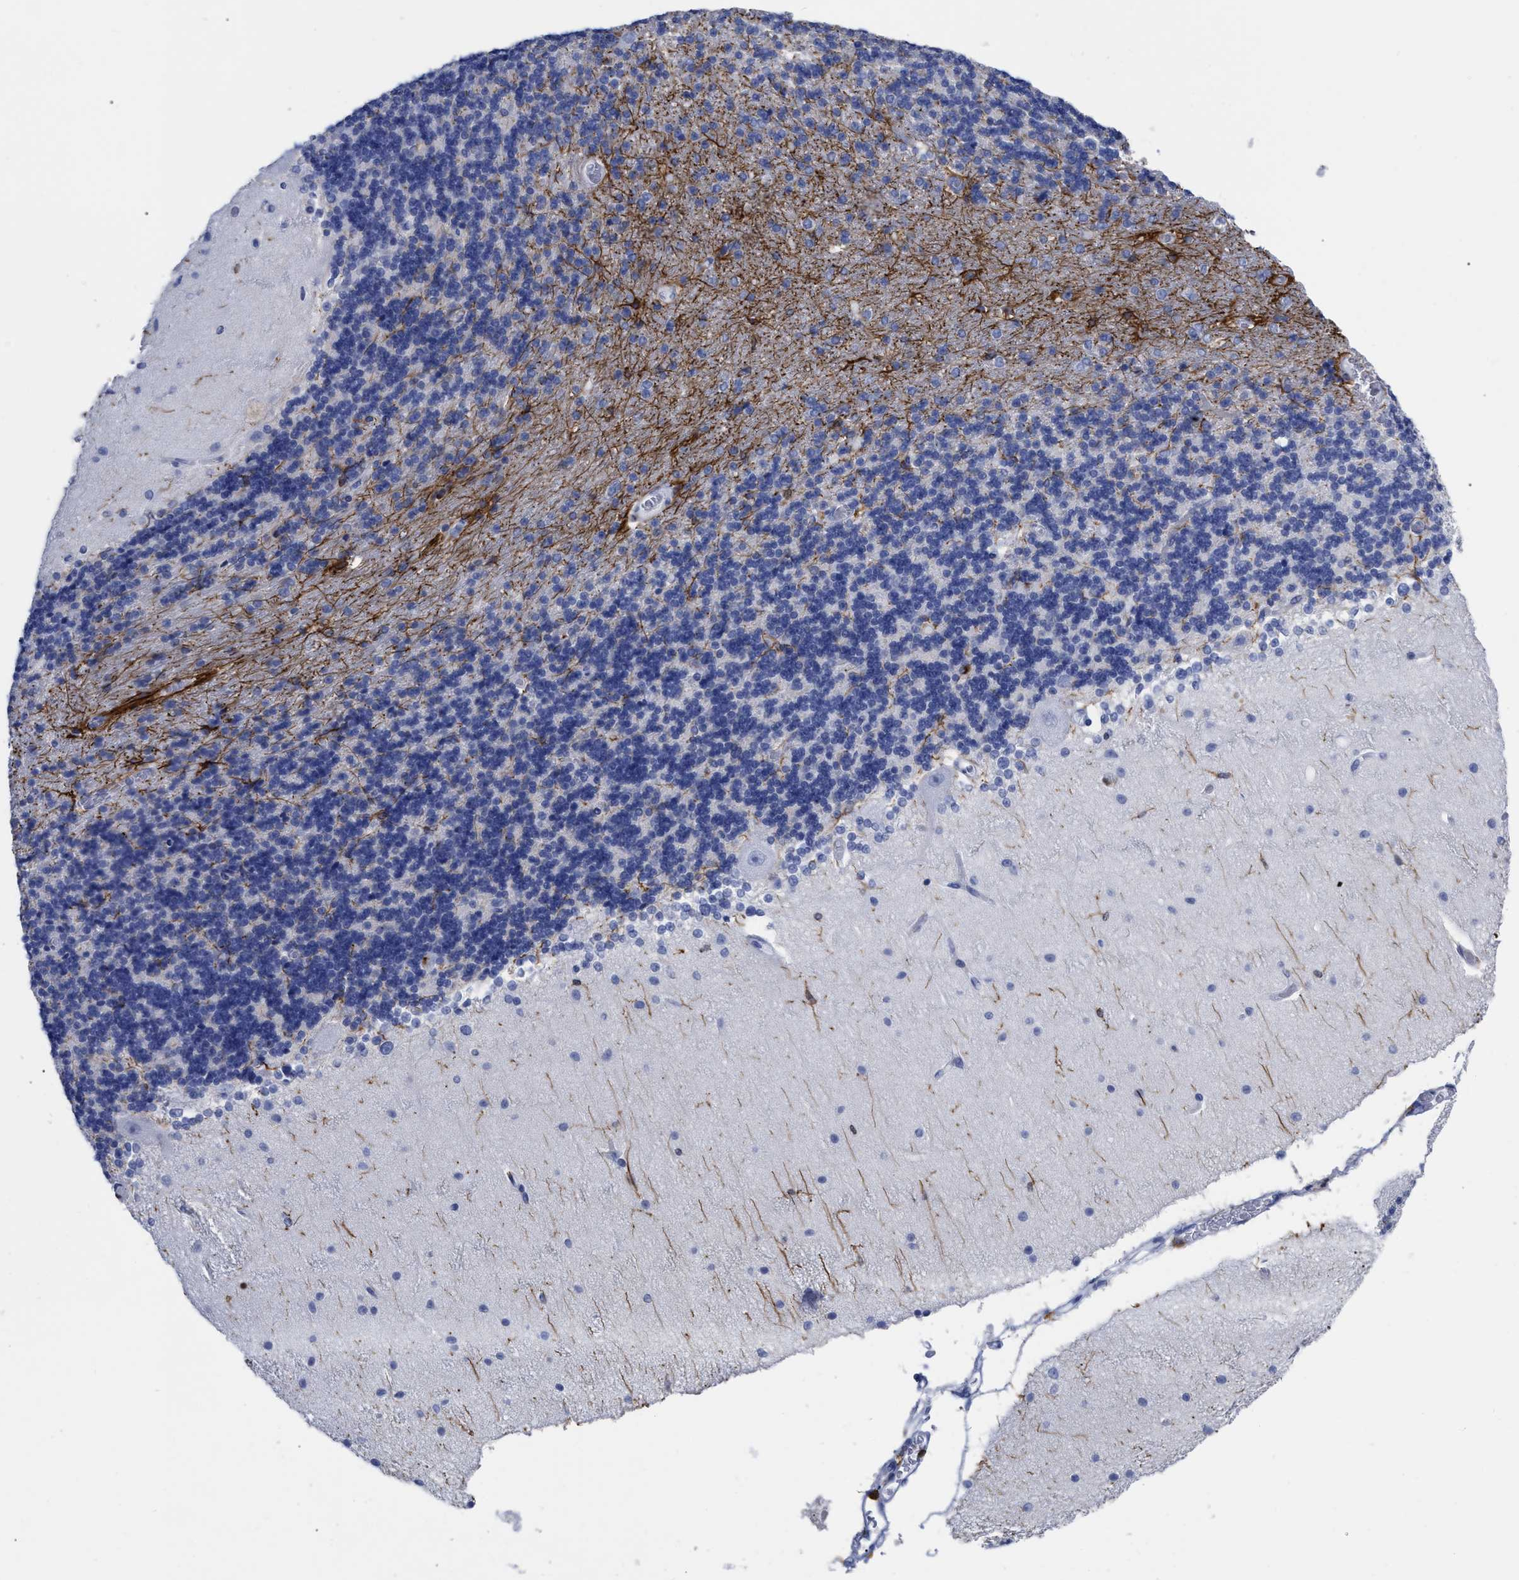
{"staining": {"intensity": "negative", "quantity": "none", "location": "none"}, "tissue": "cerebellum", "cell_type": "Cells in granular layer", "image_type": "normal", "snomed": [{"axis": "morphology", "description": "Normal tissue, NOS"}, {"axis": "topography", "description": "Cerebellum"}], "caption": "This is an immunohistochemistry photomicrograph of unremarkable human cerebellum. There is no expression in cells in granular layer.", "gene": "HCLS1", "patient": {"sex": "female", "age": 54}}